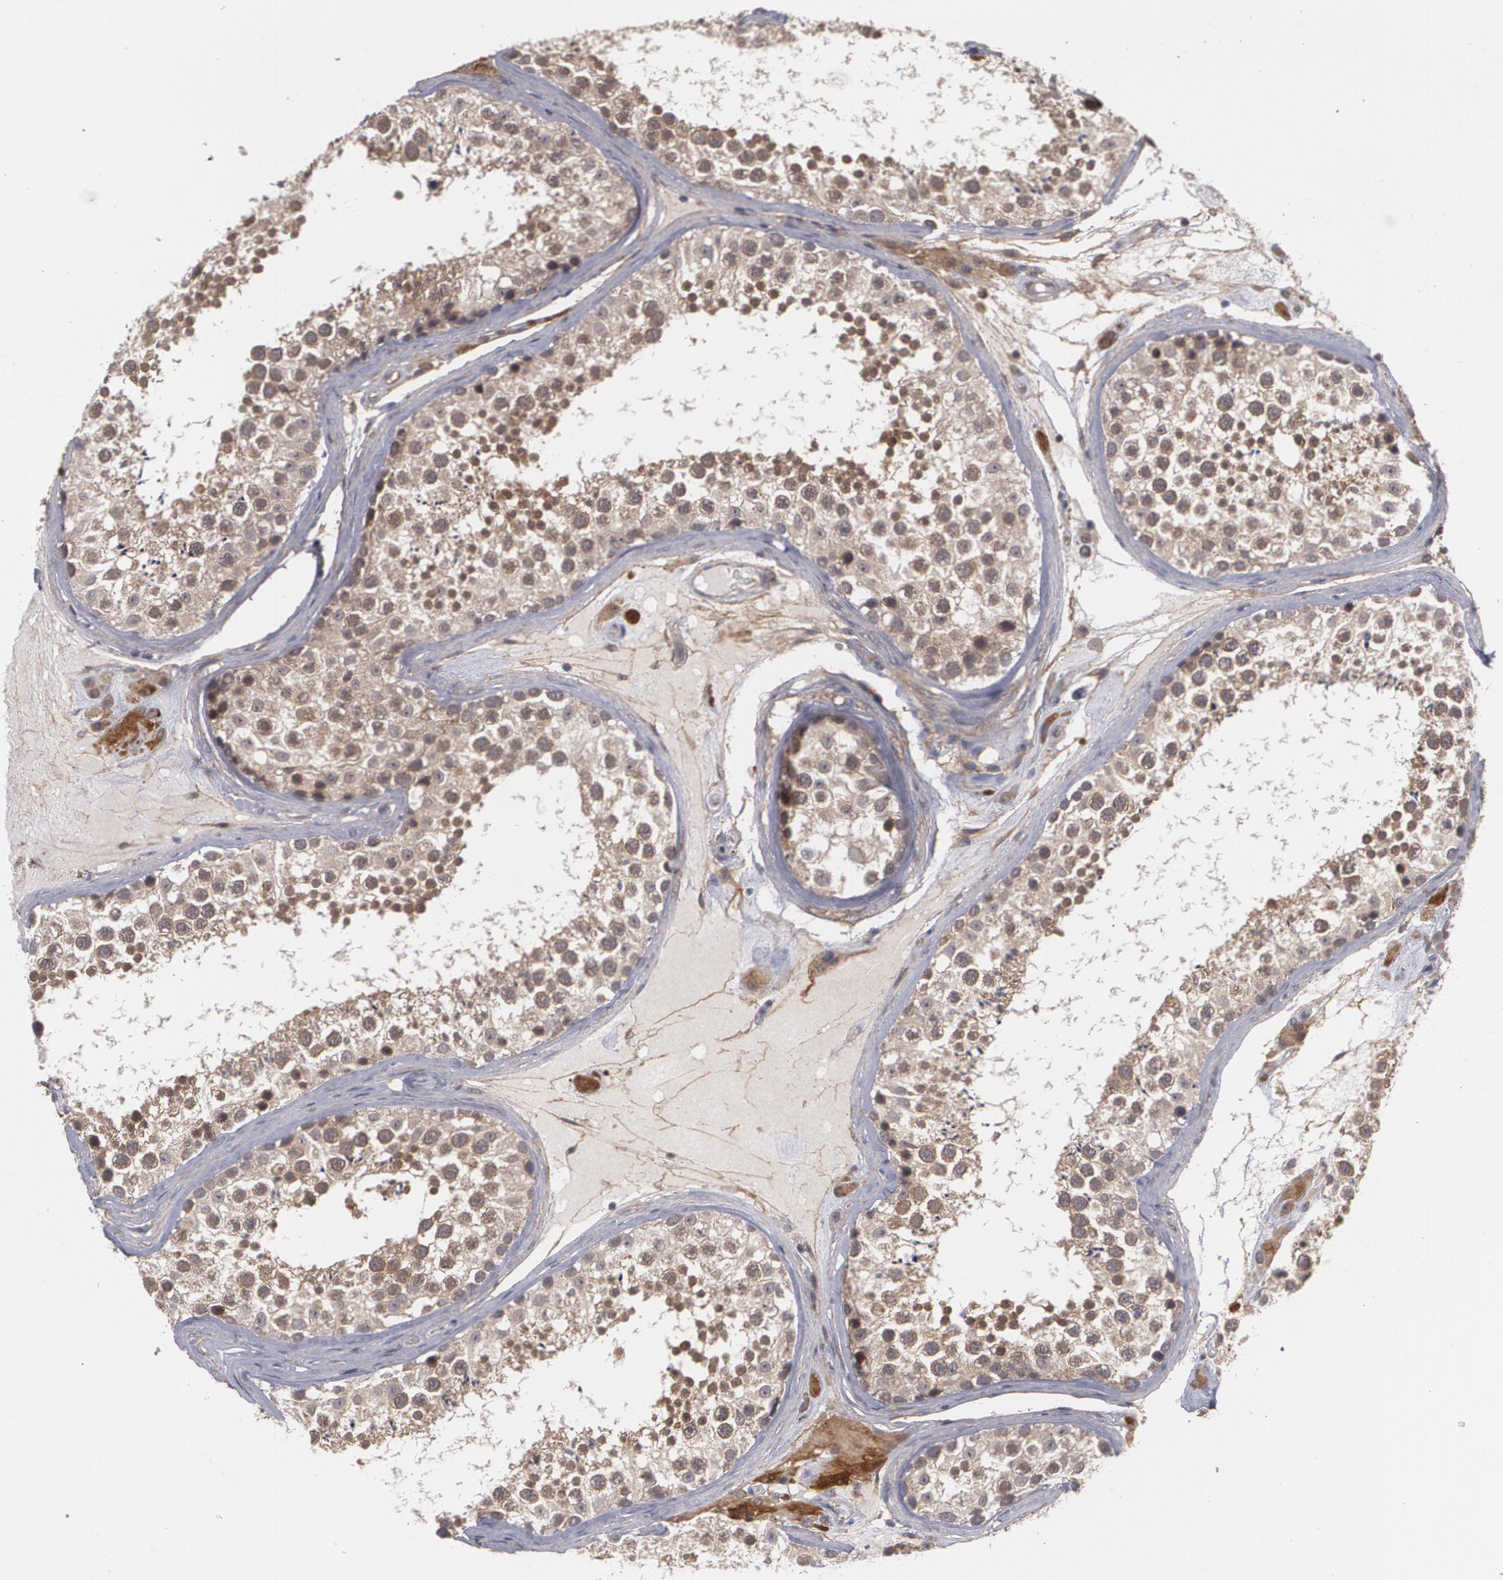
{"staining": {"intensity": "weak", "quantity": ">75%", "location": "cytoplasmic/membranous"}, "tissue": "testis", "cell_type": "Cells in seminiferous ducts", "image_type": "normal", "snomed": [{"axis": "morphology", "description": "Normal tissue, NOS"}, {"axis": "topography", "description": "Testis"}], "caption": "Testis stained with a brown dye demonstrates weak cytoplasmic/membranous positive positivity in approximately >75% of cells in seminiferous ducts.", "gene": "BMP6", "patient": {"sex": "male", "age": 46}}